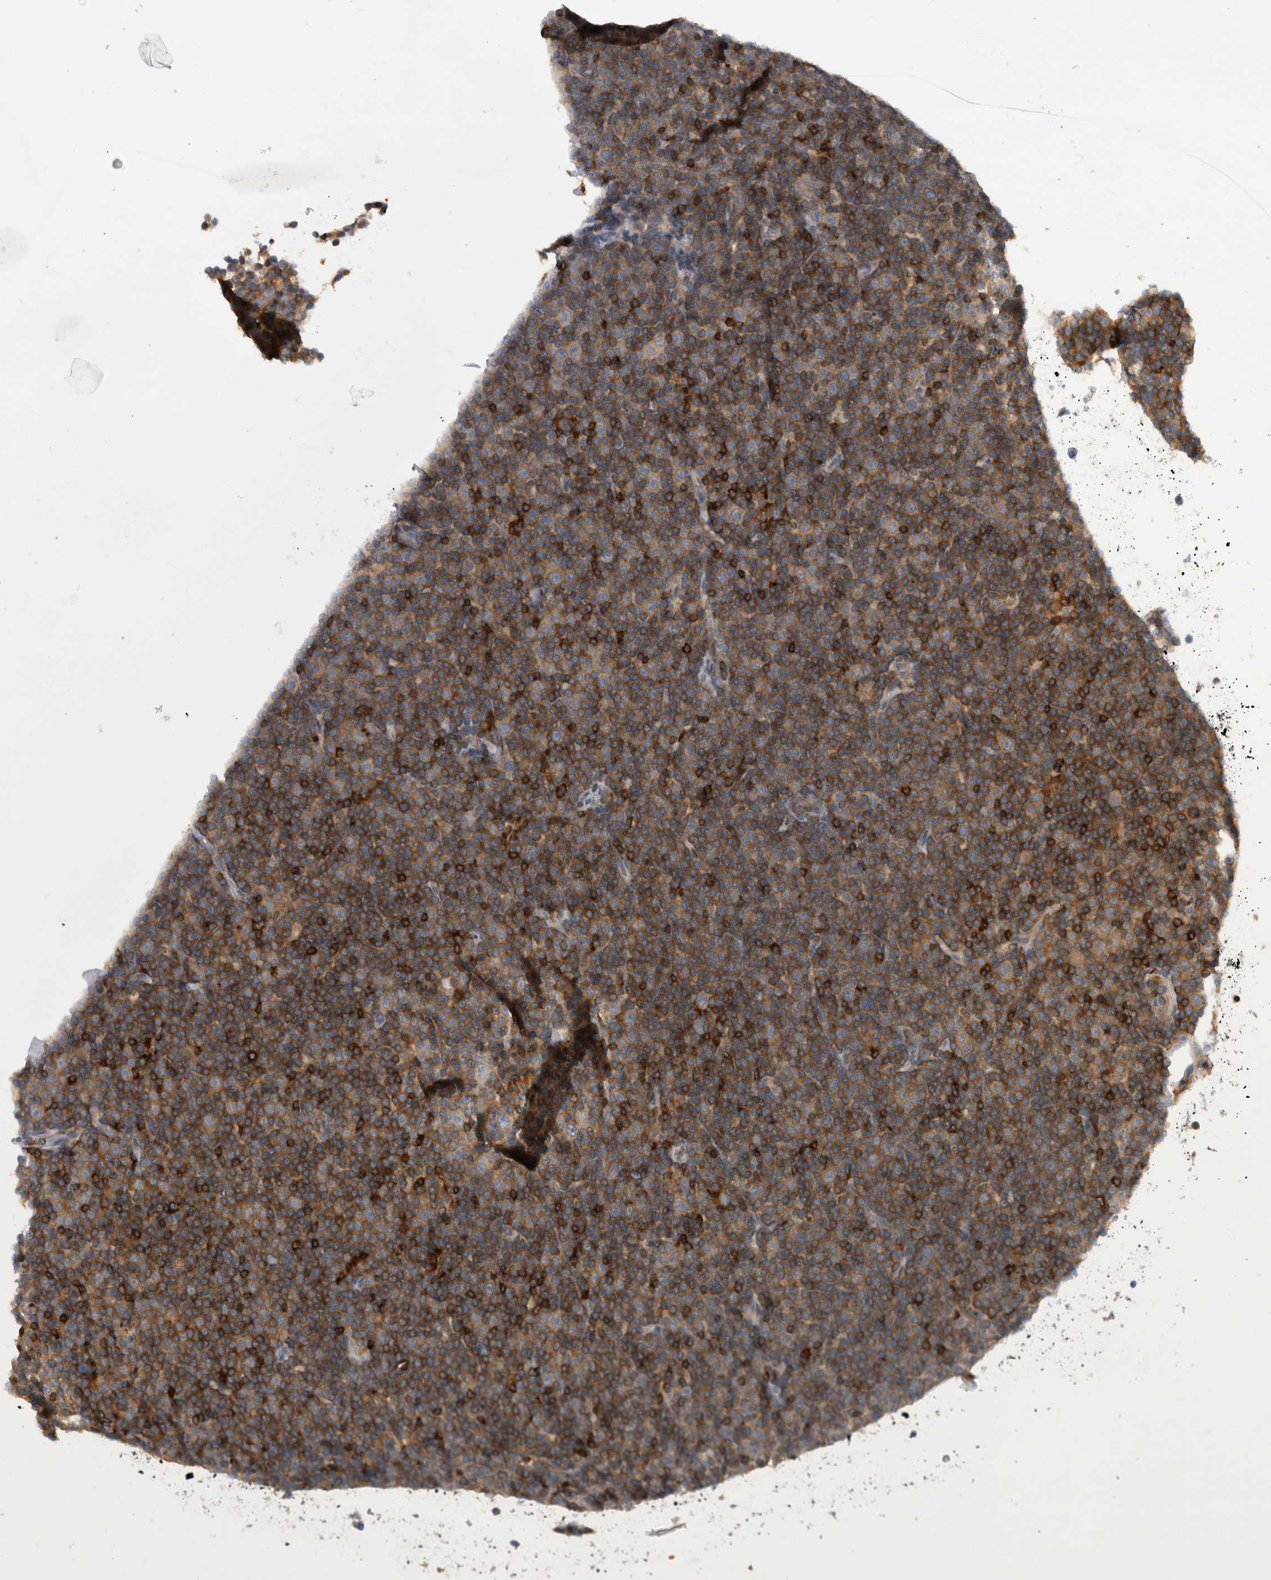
{"staining": {"intensity": "moderate", "quantity": "25%-75%", "location": "cytoplasmic/membranous"}, "tissue": "lymphoma", "cell_type": "Tumor cells", "image_type": "cancer", "snomed": [{"axis": "morphology", "description": "Malignant lymphoma, non-Hodgkin's type, Low grade"}, {"axis": "topography", "description": "Lymph node"}], "caption": "The micrograph exhibits a brown stain indicating the presence of a protein in the cytoplasmic/membranous of tumor cells in lymphoma.", "gene": "NFATC2", "patient": {"sex": "female", "age": 67}}